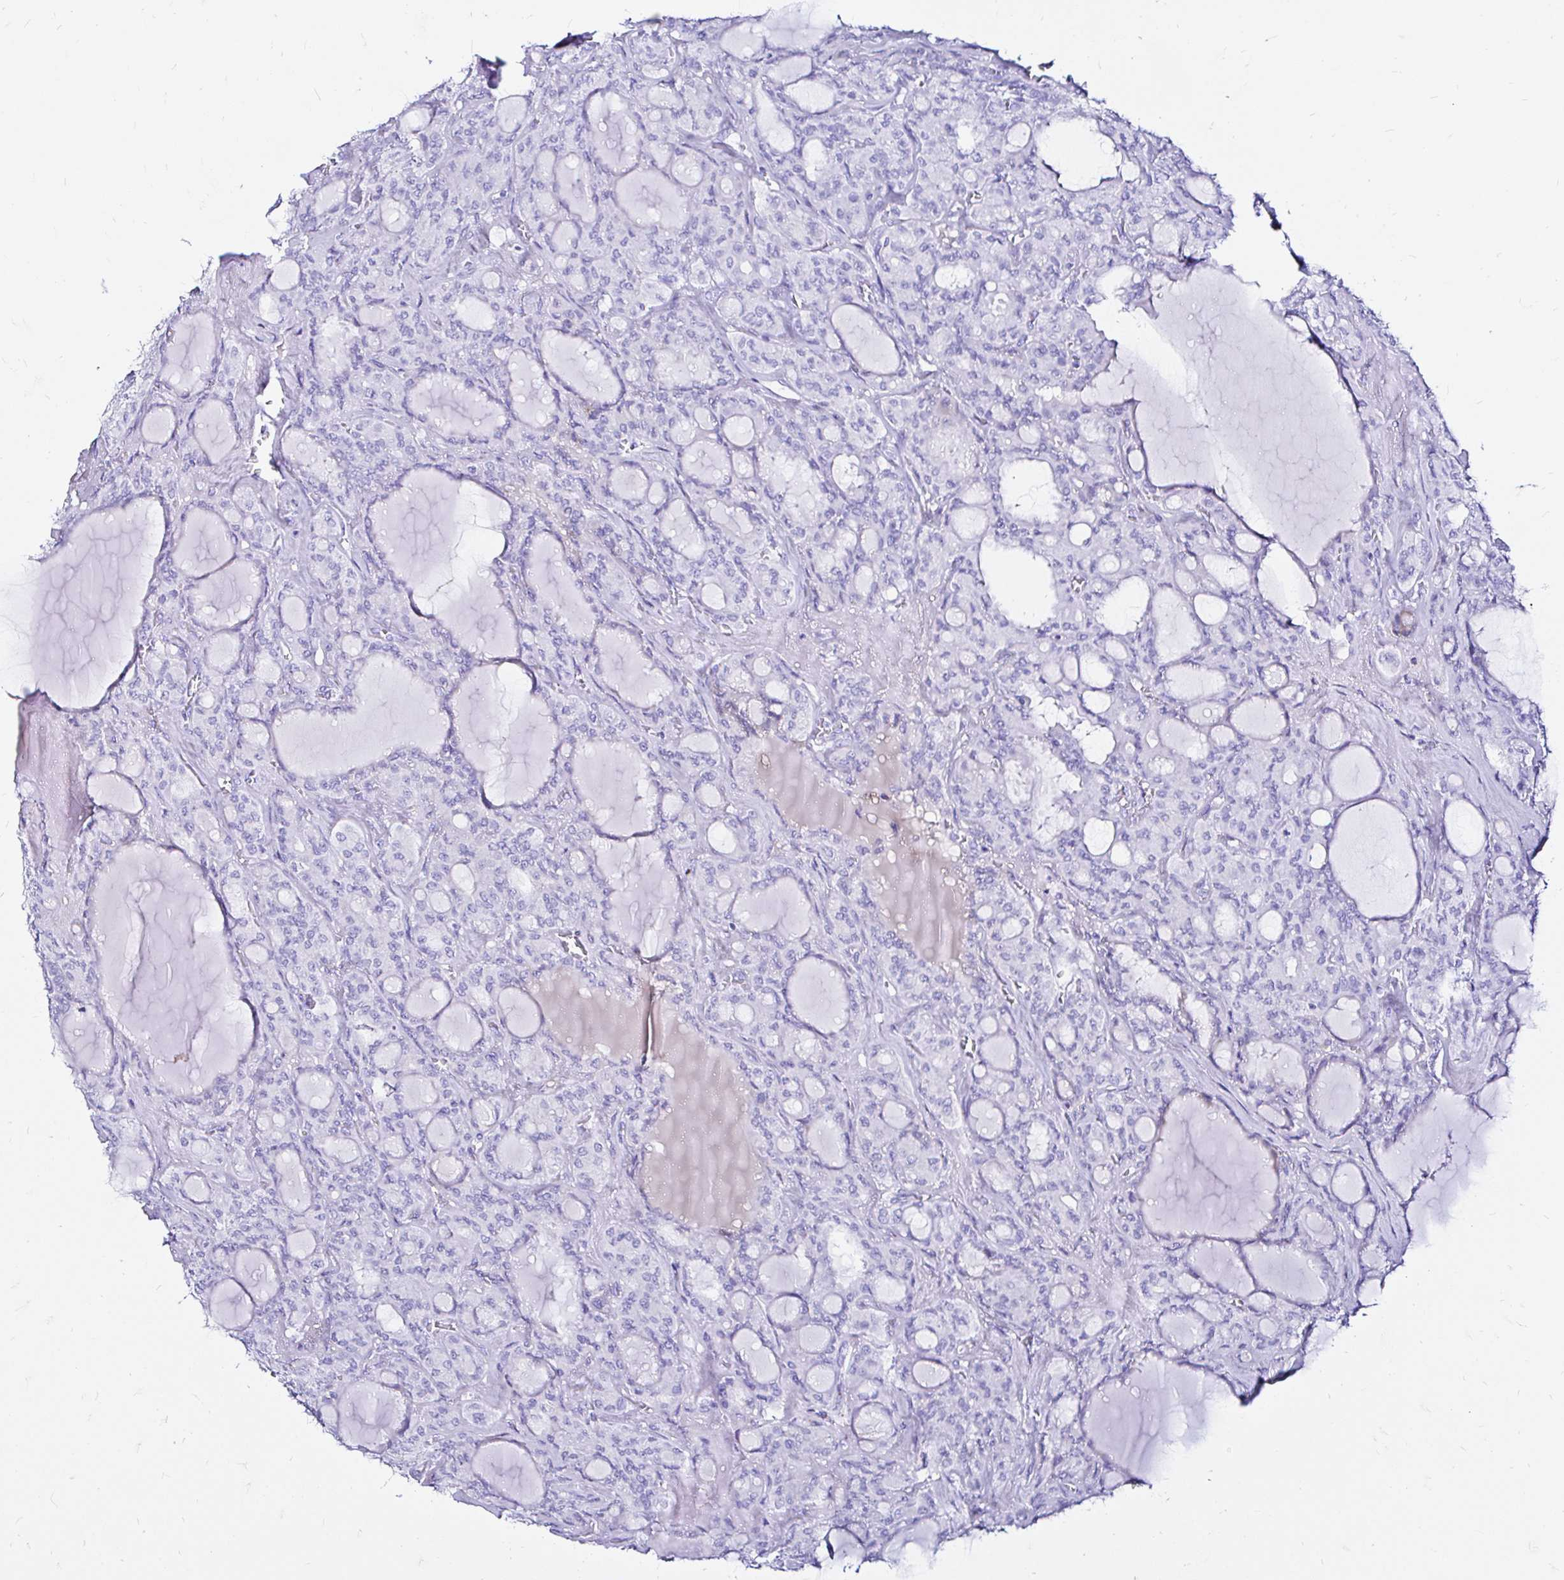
{"staining": {"intensity": "negative", "quantity": "none", "location": "none"}, "tissue": "thyroid cancer", "cell_type": "Tumor cells", "image_type": "cancer", "snomed": [{"axis": "morphology", "description": "Papillary adenocarcinoma, NOS"}, {"axis": "topography", "description": "Thyroid gland"}], "caption": "This is an IHC histopathology image of thyroid cancer. There is no staining in tumor cells.", "gene": "ZNF432", "patient": {"sex": "male", "age": 87}}